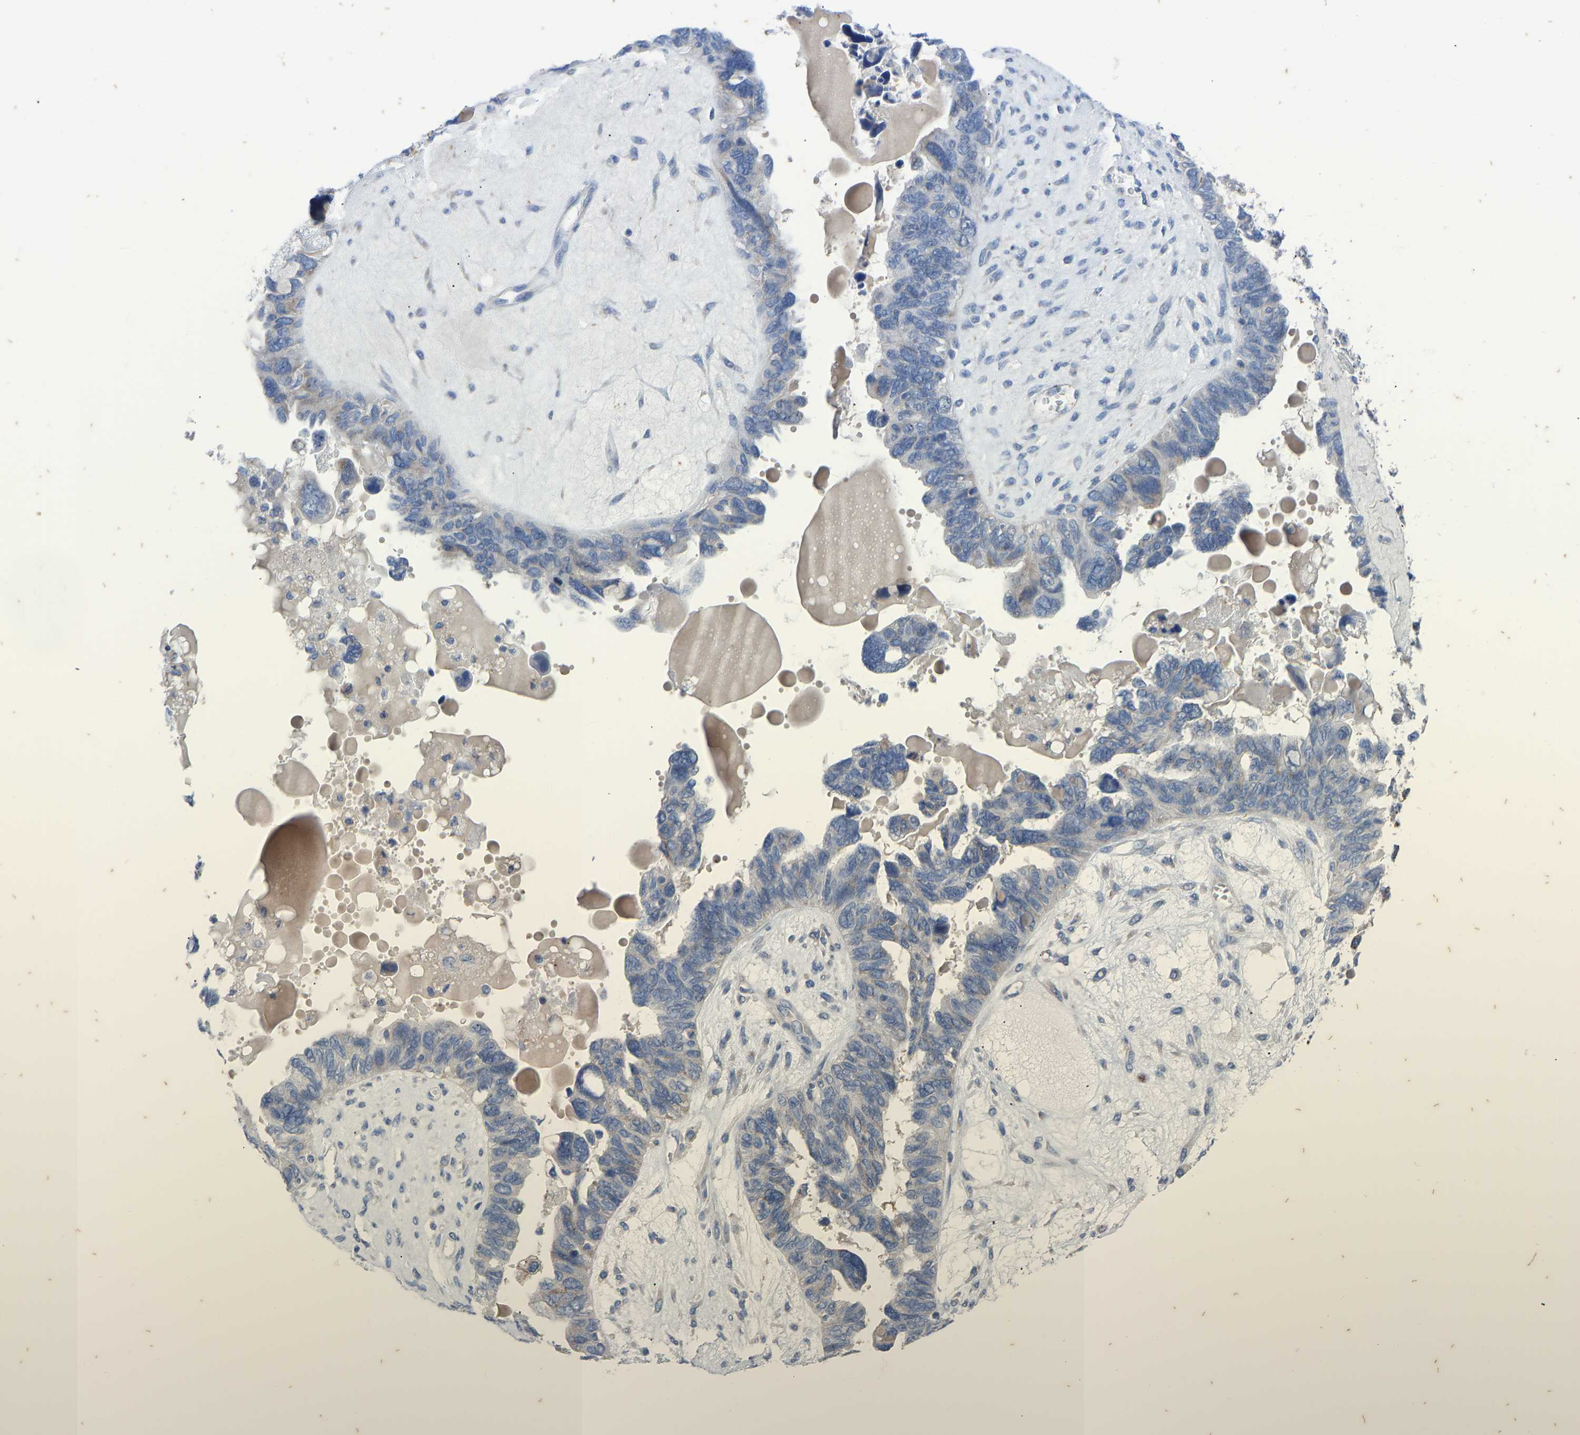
{"staining": {"intensity": "negative", "quantity": "none", "location": "none"}, "tissue": "ovarian cancer", "cell_type": "Tumor cells", "image_type": "cancer", "snomed": [{"axis": "morphology", "description": "Cystadenocarcinoma, serous, NOS"}, {"axis": "topography", "description": "Ovary"}], "caption": "Tumor cells show no significant protein staining in ovarian cancer (serous cystadenocarcinoma).", "gene": "OLIG2", "patient": {"sex": "female", "age": 79}}